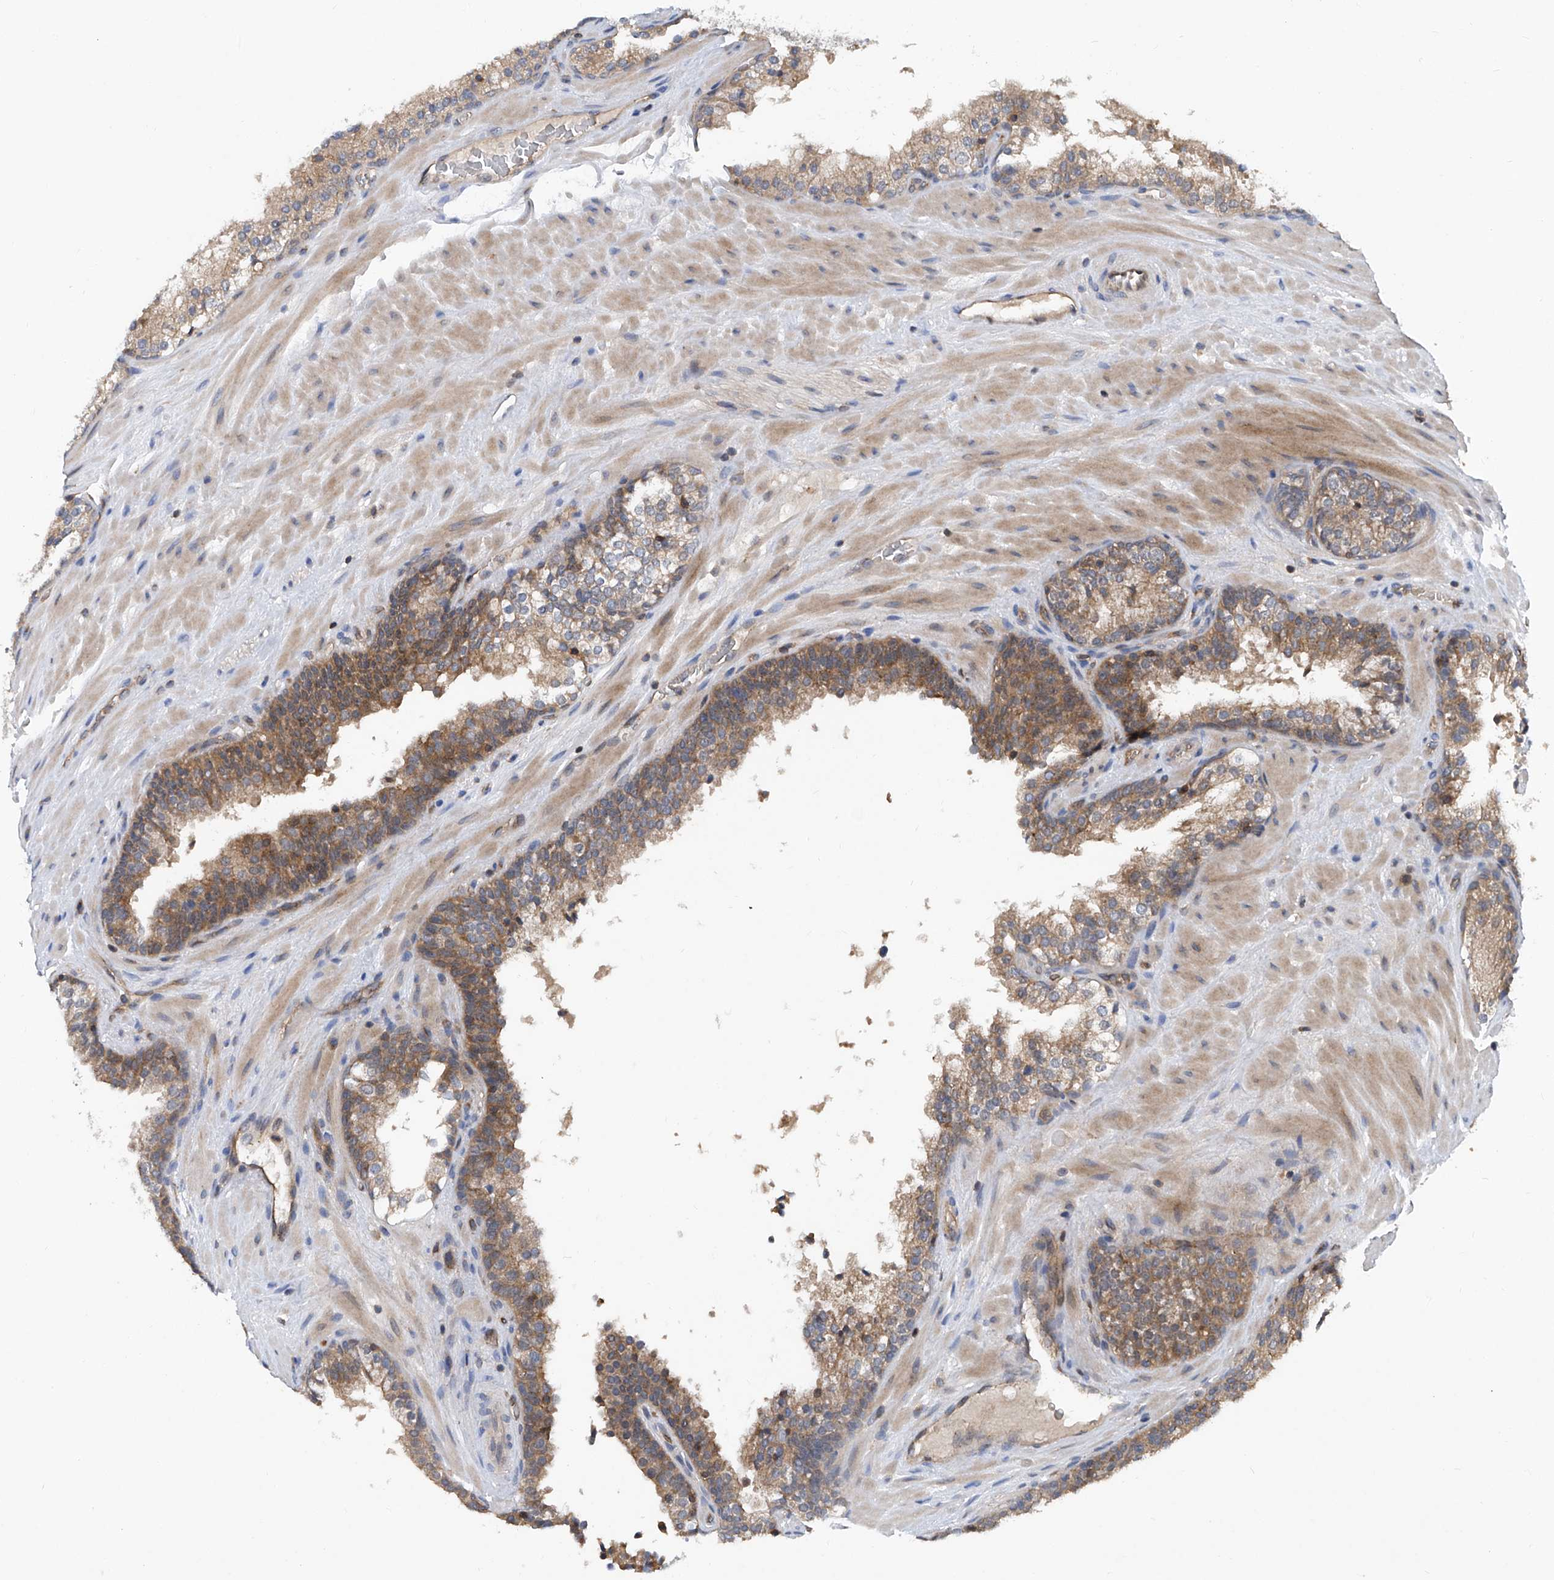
{"staining": {"intensity": "moderate", "quantity": ">75%", "location": "cytoplasmic/membranous"}, "tissue": "prostate cancer", "cell_type": "Tumor cells", "image_type": "cancer", "snomed": [{"axis": "morphology", "description": "Adenocarcinoma, High grade"}, {"axis": "topography", "description": "Prostate"}], "caption": "High-grade adenocarcinoma (prostate) stained for a protein exhibits moderate cytoplasmic/membranous positivity in tumor cells.", "gene": "TRIM38", "patient": {"sex": "male", "age": 56}}